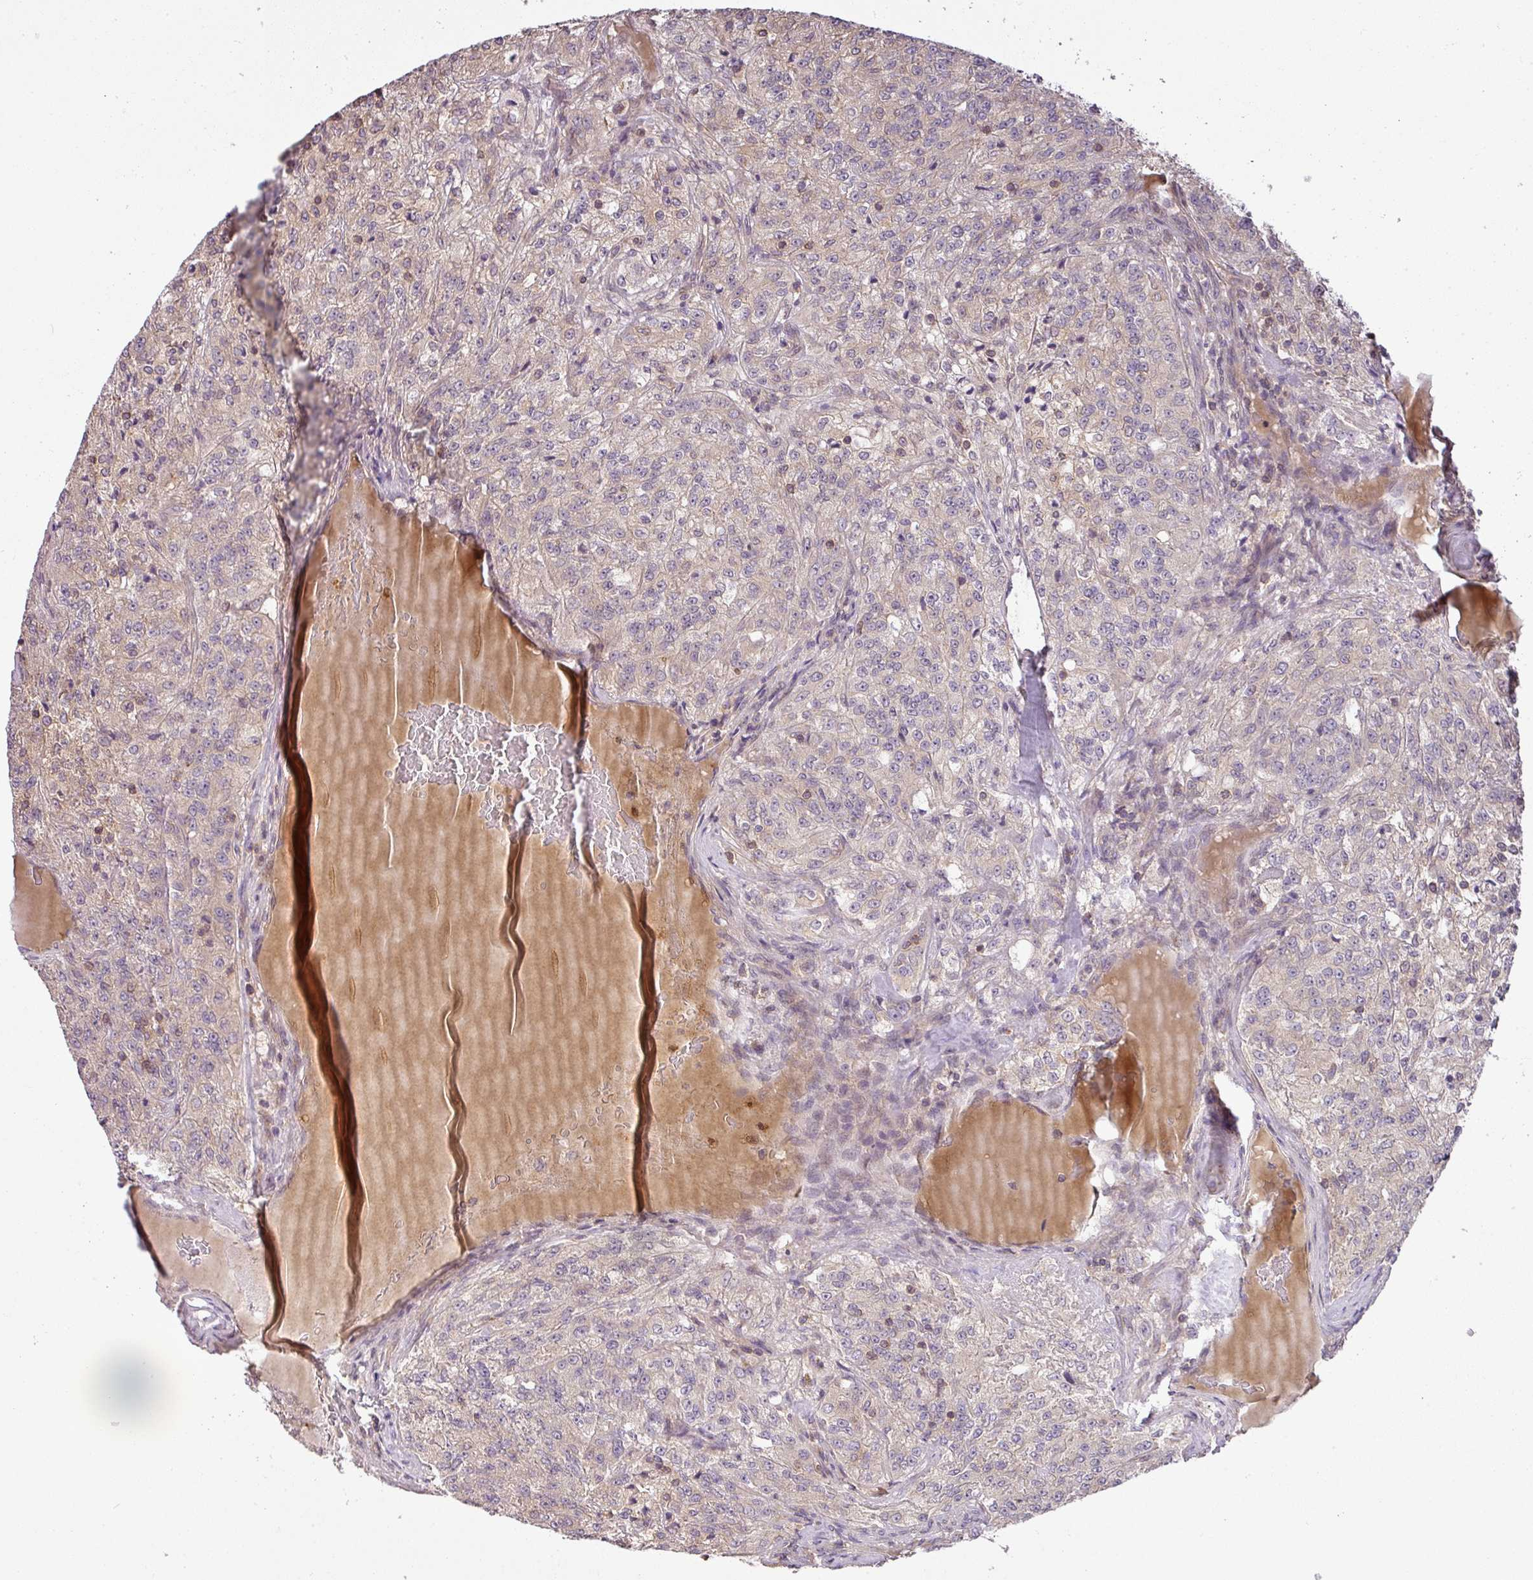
{"staining": {"intensity": "negative", "quantity": "none", "location": "none"}, "tissue": "renal cancer", "cell_type": "Tumor cells", "image_type": "cancer", "snomed": [{"axis": "morphology", "description": "Adenocarcinoma, NOS"}, {"axis": "topography", "description": "Kidney"}], "caption": "Immunohistochemical staining of human renal adenocarcinoma reveals no significant staining in tumor cells.", "gene": "TCL1B", "patient": {"sex": "female", "age": 63}}